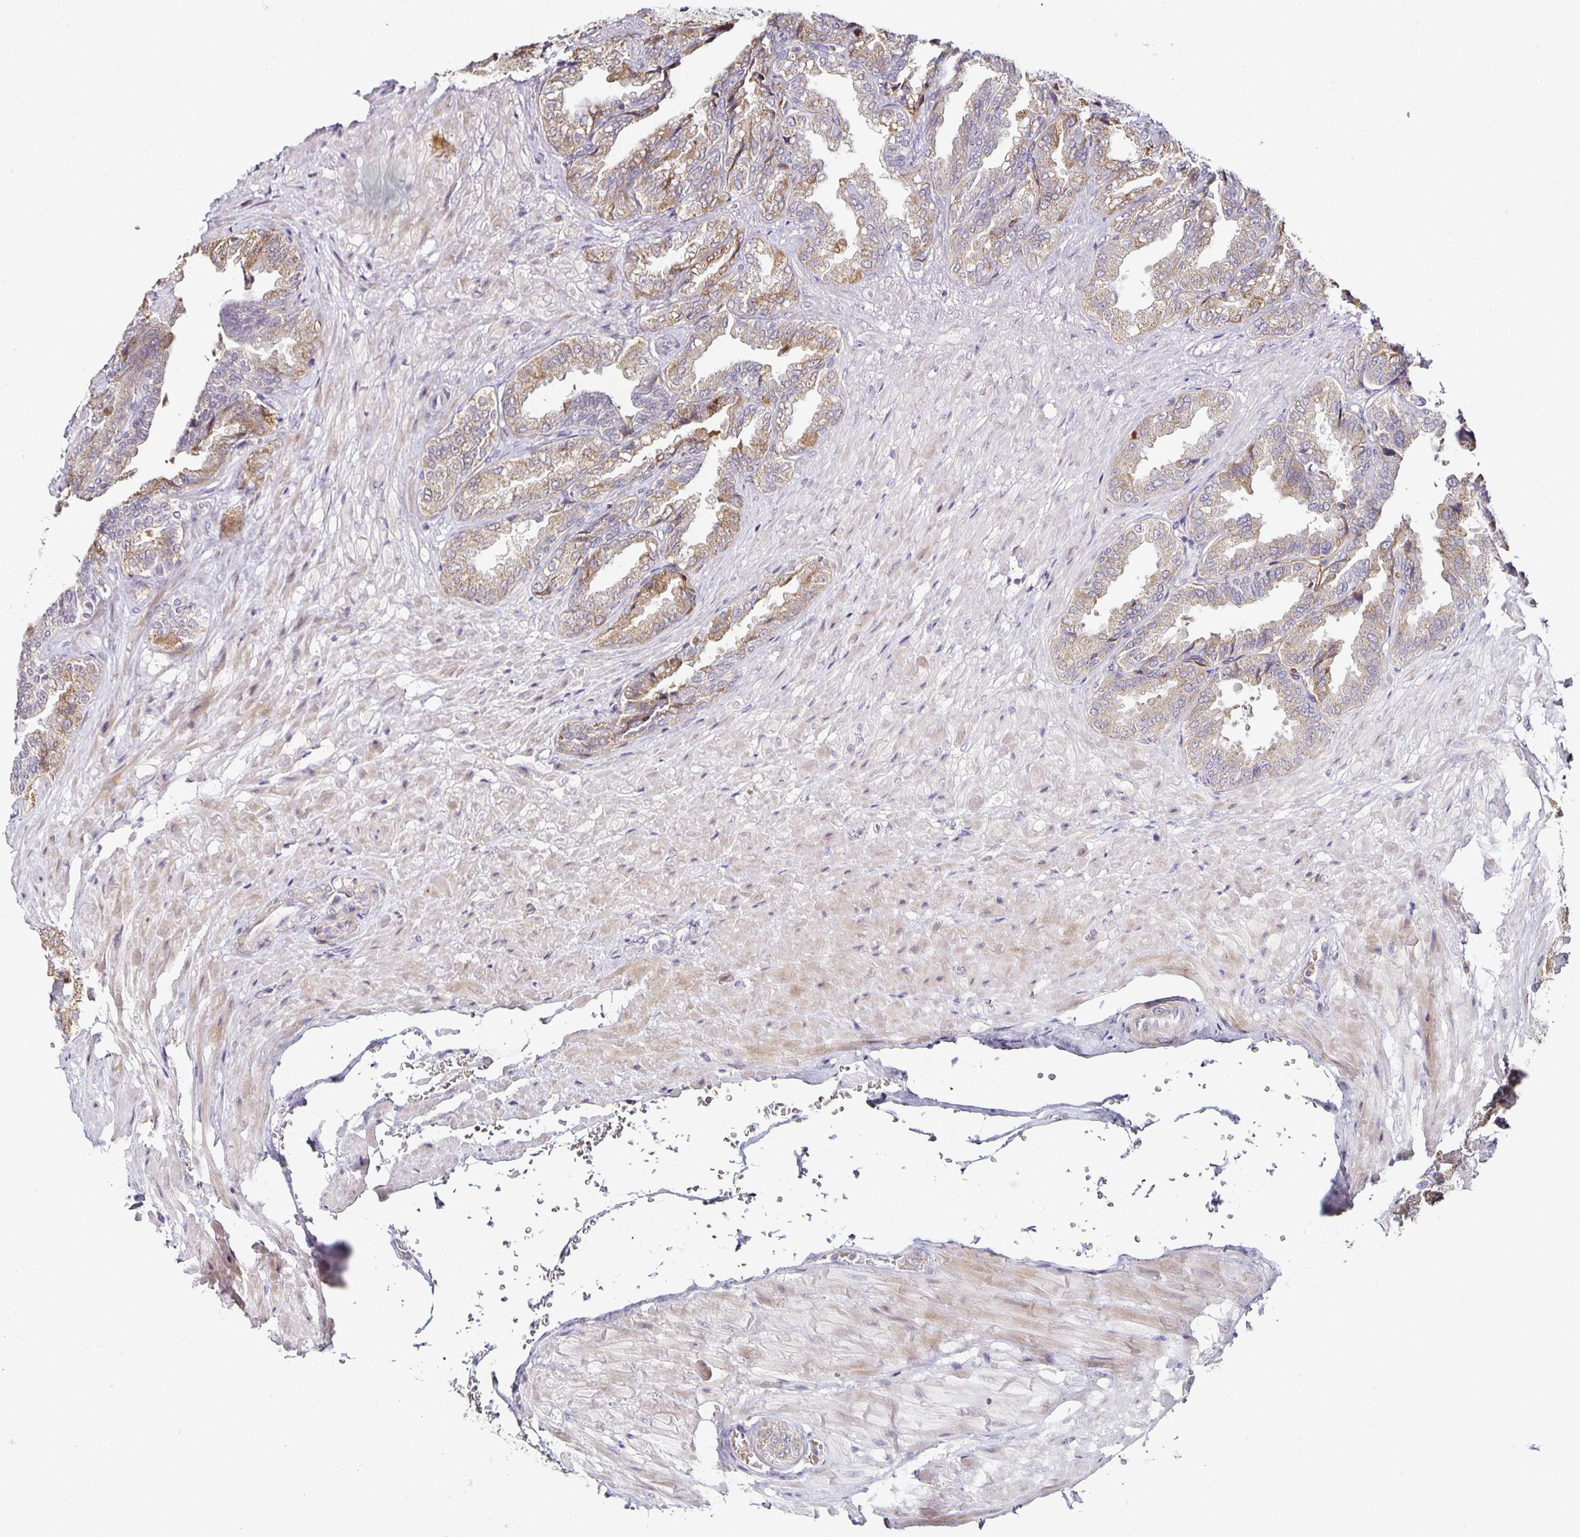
{"staining": {"intensity": "moderate", "quantity": "25%-75%", "location": "cytoplasmic/membranous"}, "tissue": "seminal vesicle", "cell_type": "Glandular cells", "image_type": "normal", "snomed": [{"axis": "morphology", "description": "Normal tissue, NOS"}, {"axis": "topography", "description": "Seminal veicle"}], "caption": "Immunohistochemistry (IHC) of unremarkable human seminal vesicle demonstrates medium levels of moderate cytoplasmic/membranous positivity in about 25%-75% of glandular cells. The staining was performed using DAB (3,3'-diaminobenzidine), with brown indicating positive protein expression. Nuclei are stained blue with hematoxylin.", "gene": "ANLN", "patient": {"sex": "male", "age": 68}}